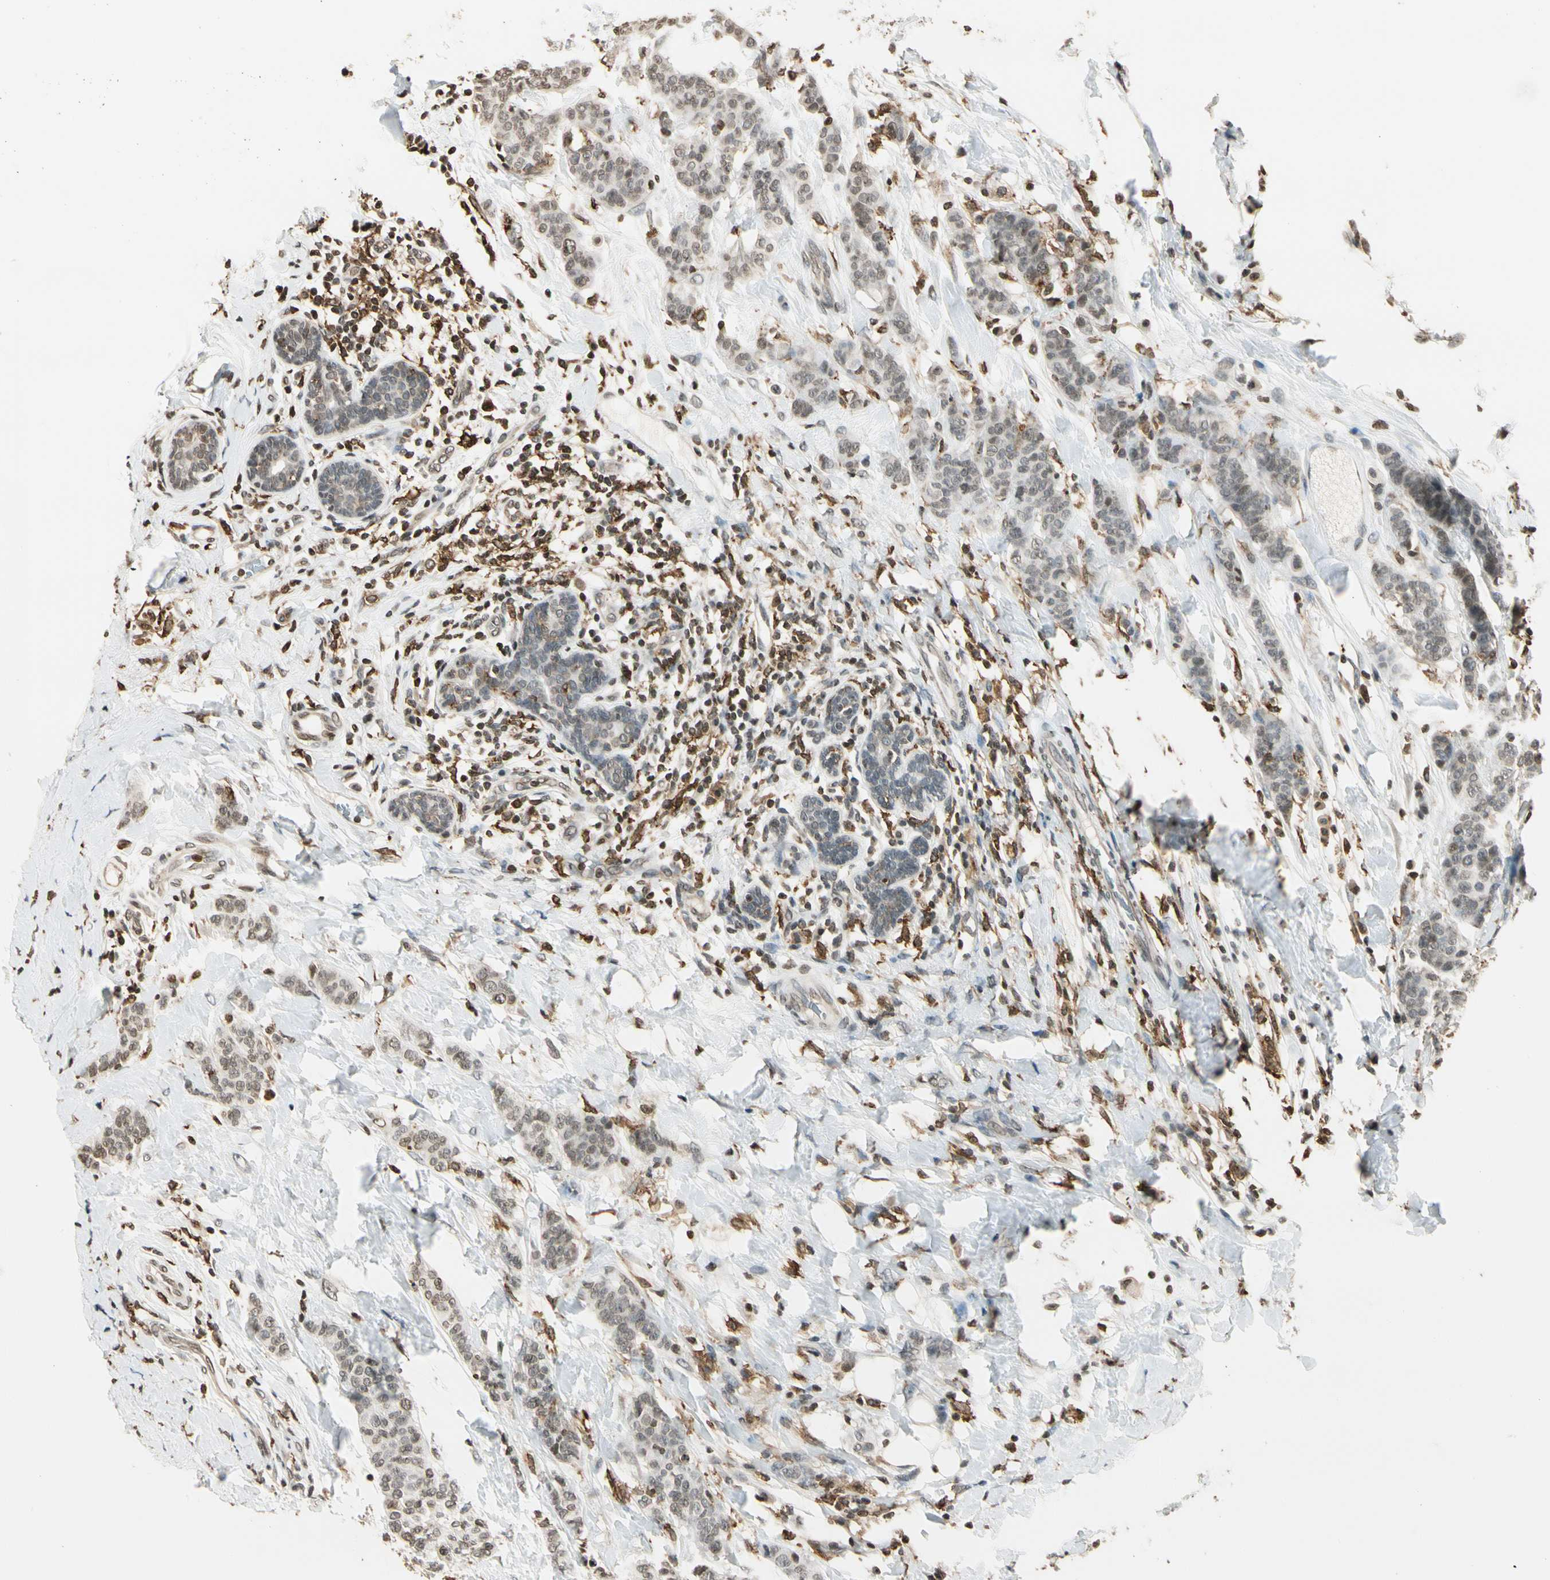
{"staining": {"intensity": "weak", "quantity": "25%-75%", "location": "nuclear"}, "tissue": "breast cancer", "cell_type": "Tumor cells", "image_type": "cancer", "snomed": [{"axis": "morphology", "description": "Duct carcinoma"}, {"axis": "topography", "description": "Breast"}], "caption": "Breast cancer (invasive ductal carcinoma) stained for a protein (brown) exhibits weak nuclear positive staining in about 25%-75% of tumor cells.", "gene": "FER", "patient": {"sex": "female", "age": 40}}